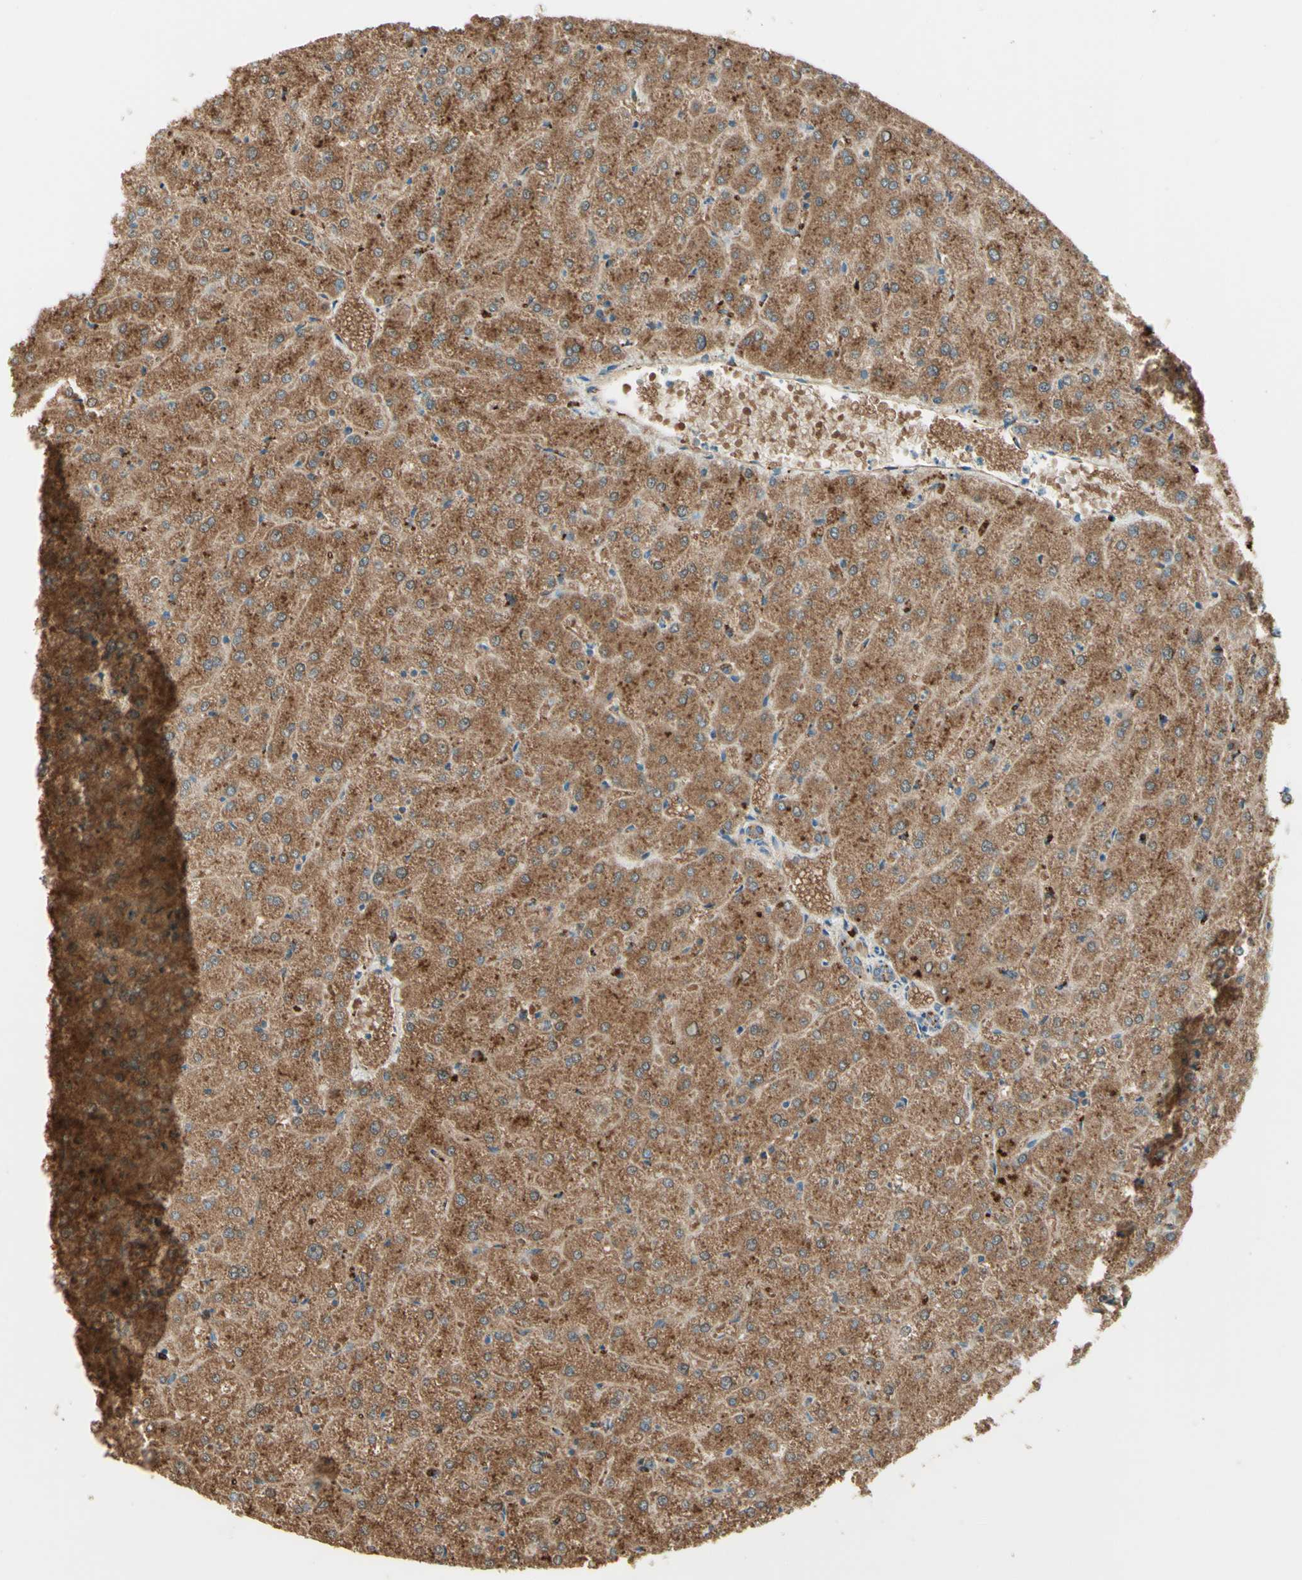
{"staining": {"intensity": "moderate", "quantity": "25%-75%", "location": "cytoplasmic/membranous"}, "tissue": "liver", "cell_type": "Cholangiocytes", "image_type": "normal", "snomed": [{"axis": "morphology", "description": "Normal tissue, NOS"}, {"axis": "topography", "description": "Liver"}], "caption": "Immunohistochemistry staining of unremarkable liver, which reveals medium levels of moderate cytoplasmic/membranous expression in about 25%-75% of cholangiocytes indicating moderate cytoplasmic/membranous protein positivity. The staining was performed using DAB (3,3'-diaminobenzidine) (brown) for protein detection and nuclei were counterstained in hematoxylin (blue).", "gene": "ARMC10", "patient": {"sex": "female", "age": 32}}